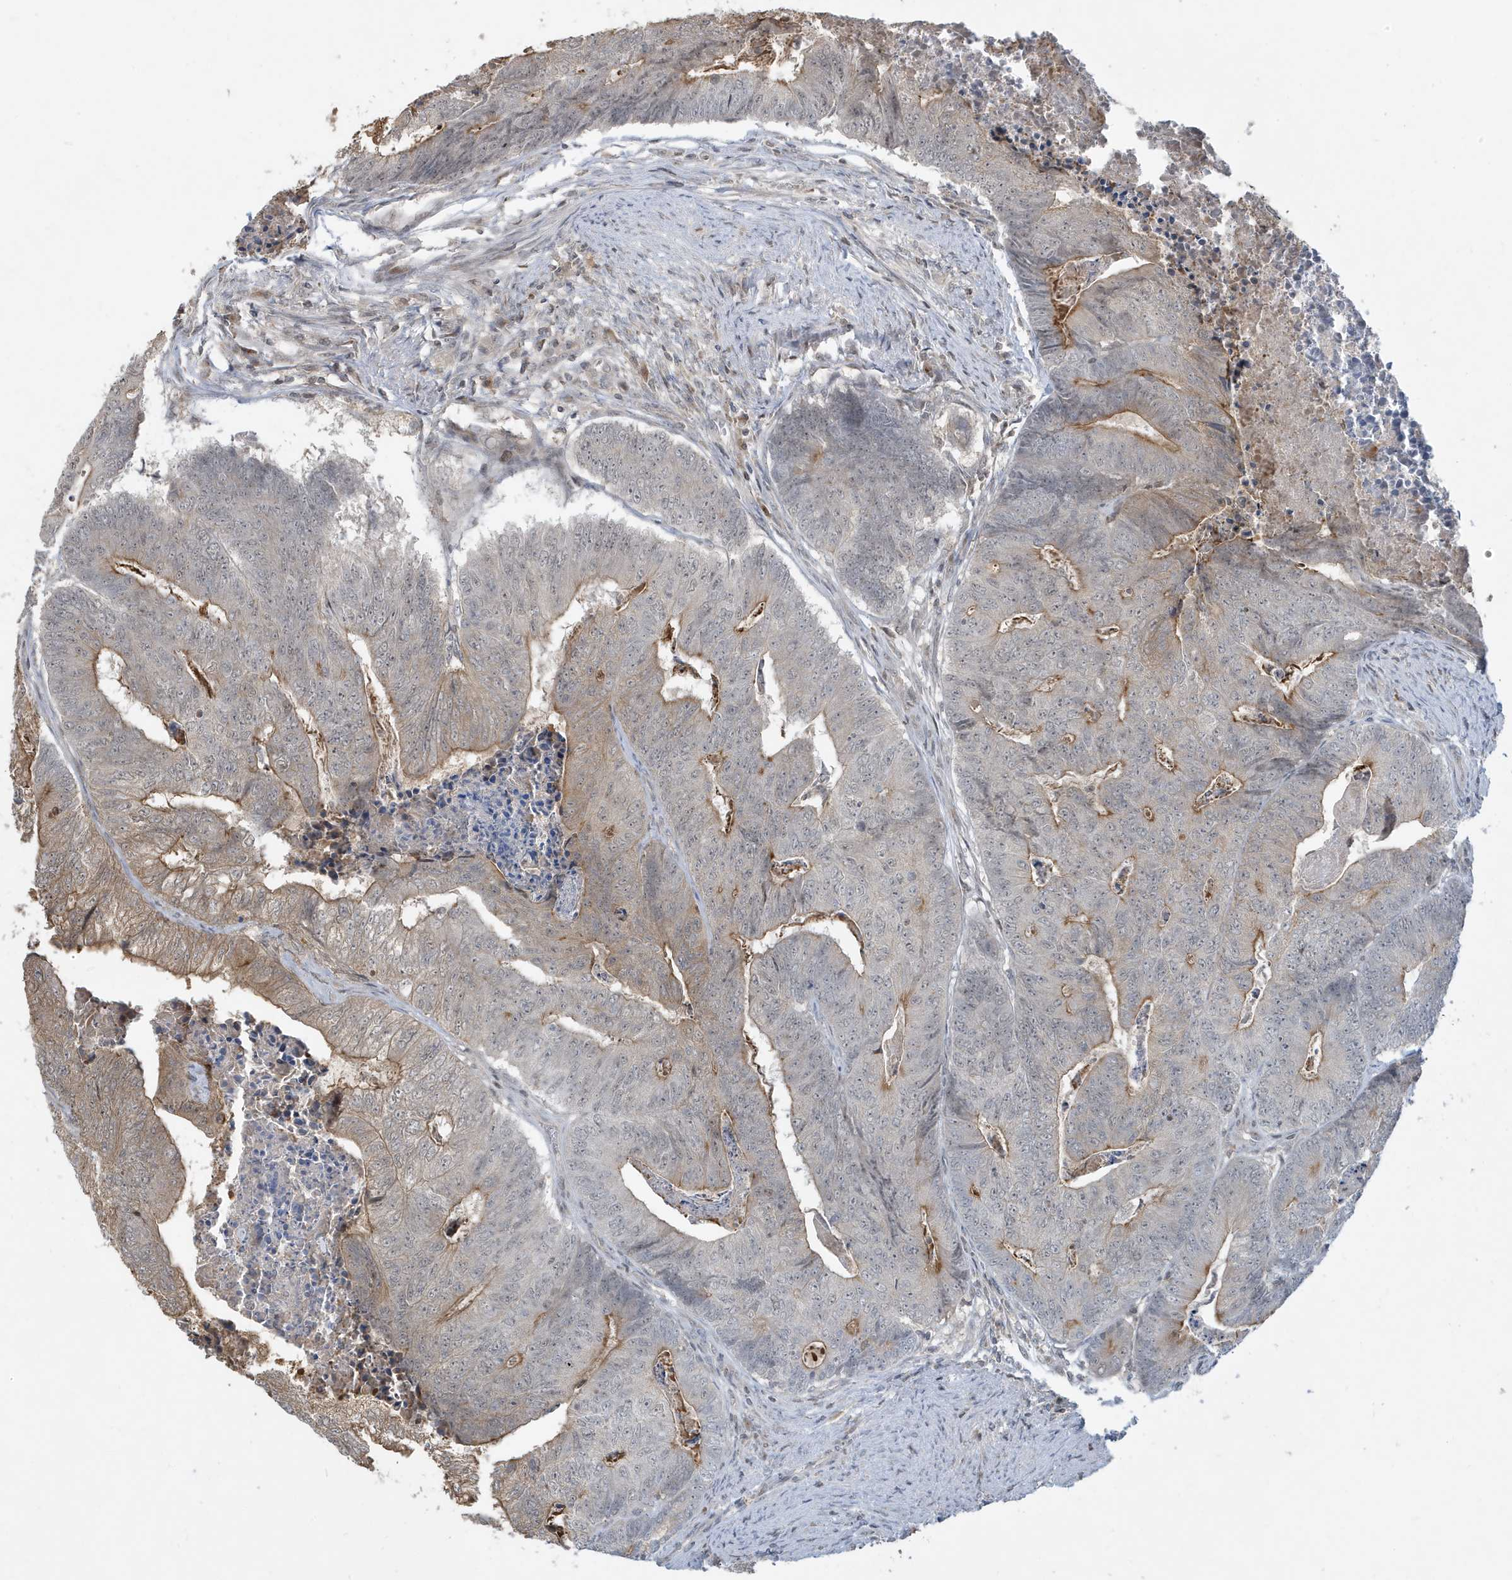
{"staining": {"intensity": "moderate", "quantity": "<25%", "location": "cytoplasmic/membranous"}, "tissue": "colorectal cancer", "cell_type": "Tumor cells", "image_type": "cancer", "snomed": [{"axis": "morphology", "description": "Adenocarcinoma, NOS"}, {"axis": "topography", "description": "Colon"}], "caption": "DAB (3,3'-diaminobenzidine) immunohistochemical staining of colorectal cancer shows moderate cytoplasmic/membranous protein expression in approximately <25% of tumor cells.", "gene": "PRRT3", "patient": {"sex": "female", "age": 67}}